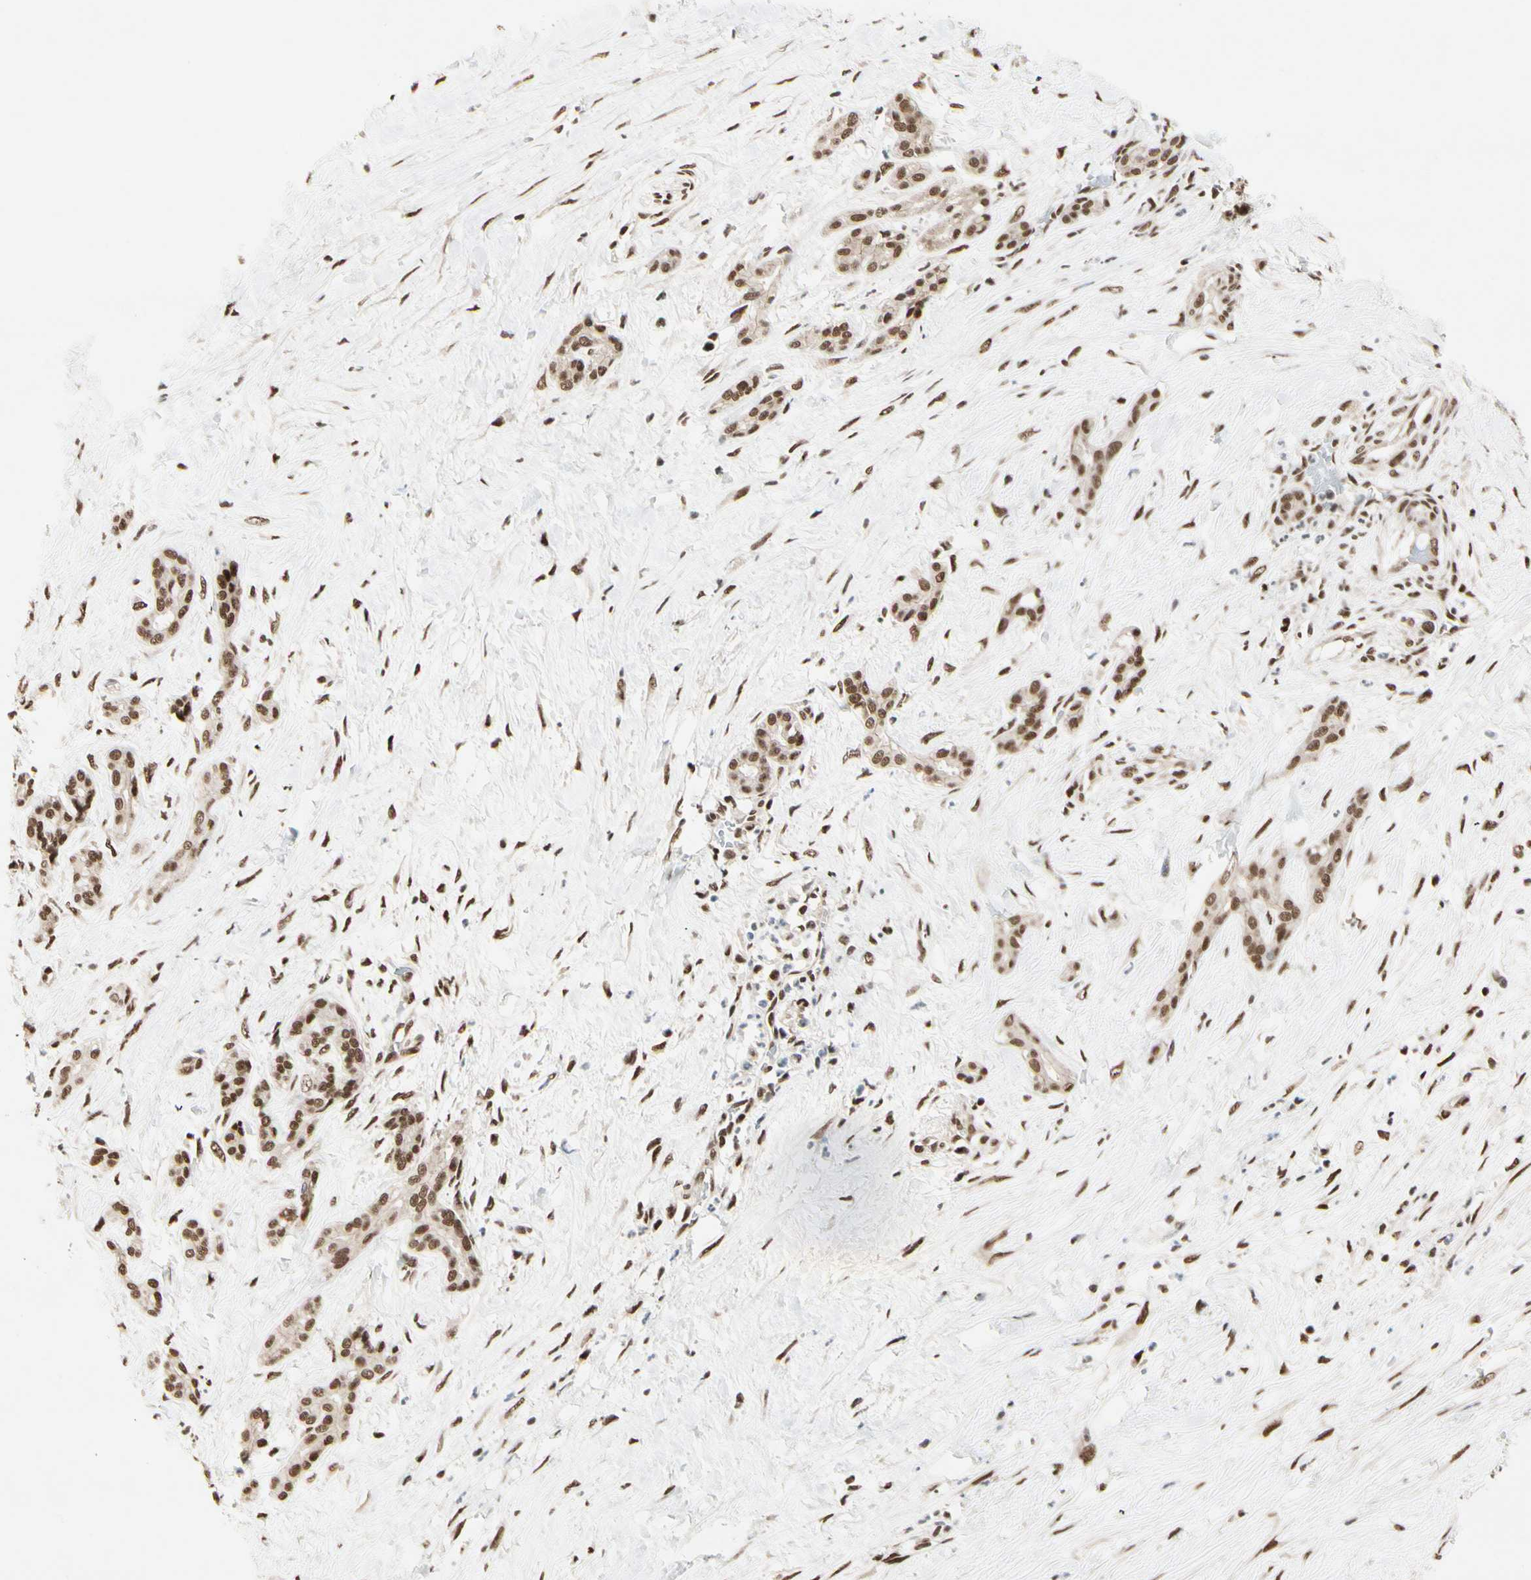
{"staining": {"intensity": "moderate", "quantity": ">75%", "location": "nuclear"}, "tissue": "pancreatic cancer", "cell_type": "Tumor cells", "image_type": "cancer", "snomed": [{"axis": "morphology", "description": "Adenocarcinoma, NOS"}, {"axis": "topography", "description": "Pancreas"}], "caption": "Immunohistochemical staining of adenocarcinoma (pancreatic) exhibits medium levels of moderate nuclear staining in about >75% of tumor cells. The protein of interest is shown in brown color, while the nuclei are stained blue.", "gene": "CHAMP1", "patient": {"sex": "male", "age": 41}}